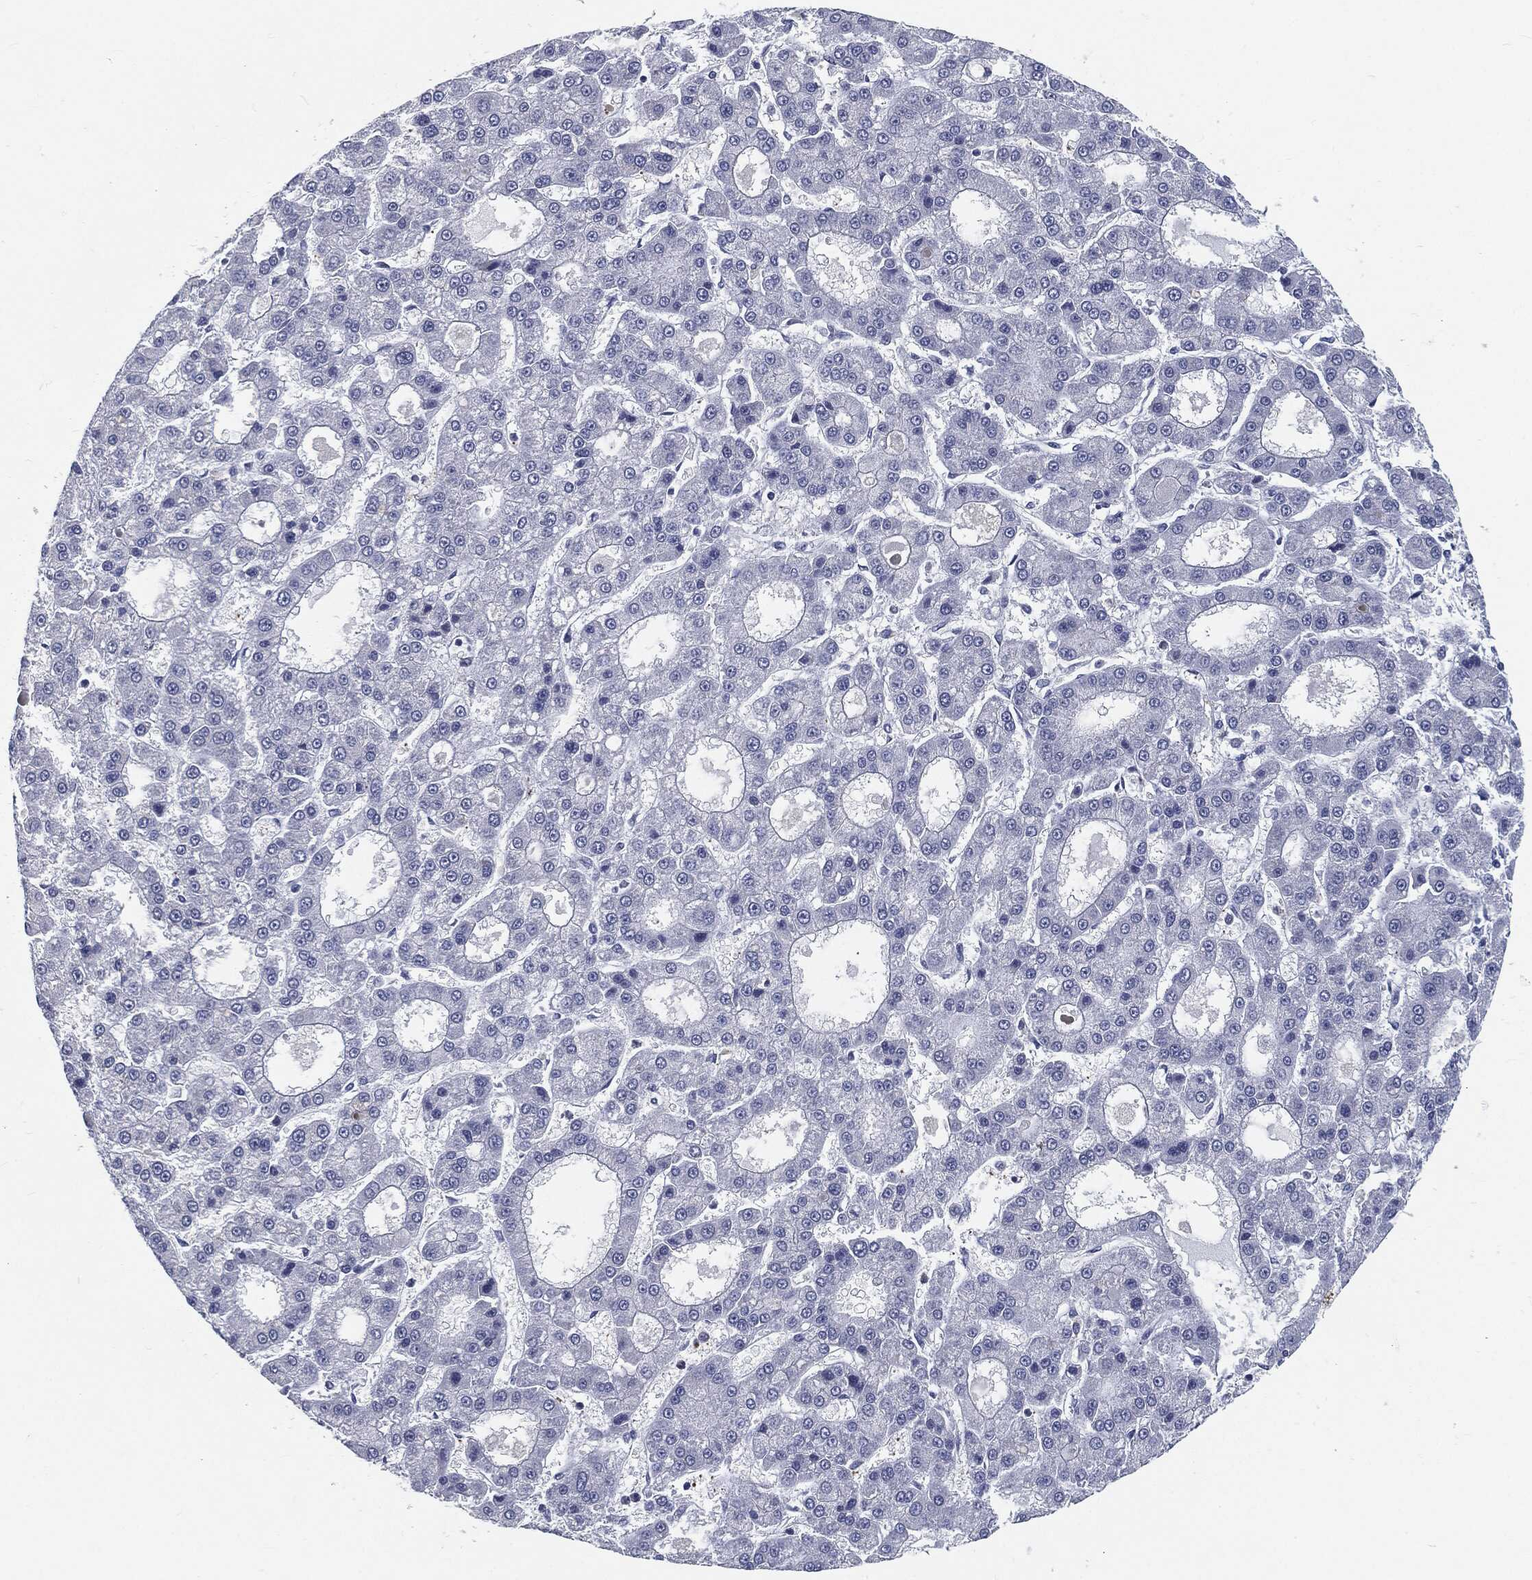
{"staining": {"intensity": "negative", "quantity": "none", "location": "none"}, "tissue": "liver cancer", "cell_type": "Tumor cells", "image_type": "cancer", "snomed": [{"axis": "morphology", "description": "Carcinoma, Hepatocellular, NOS"}, {"axis": "topography", "description": "Liver"}], "caption": "A high-resolution image shows immunohistochemistry (IHC) staining of liver hepatocellular carcinoma, which shows no significant staining in tumor cells.", "gene": "PROM1", "patient": {"sex": "male", "age": 70}}